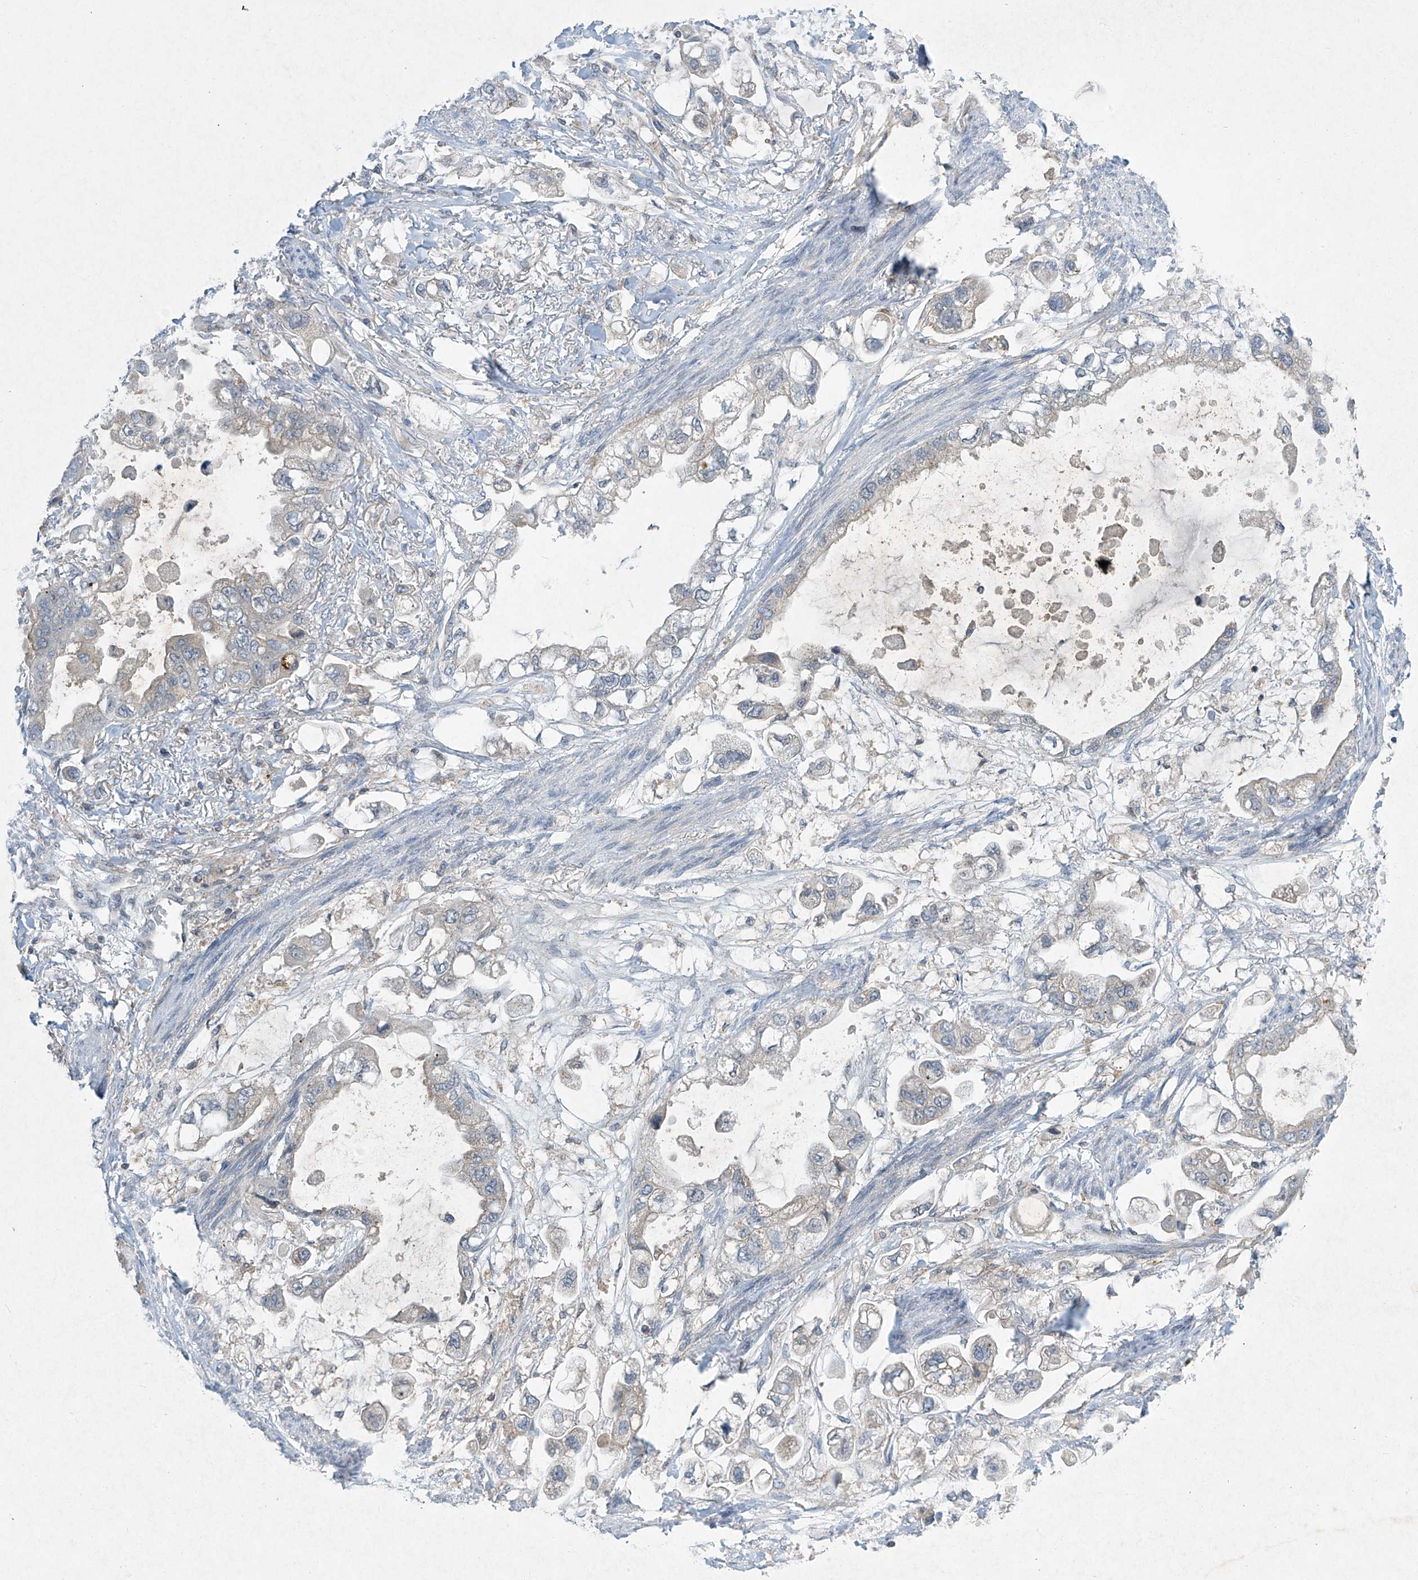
{"staining": {"intensity": "negative", "quantity": "none", "location": "none"}, "tissue": "stomach cancer", "cell_type": "Tumor cells", "image_type": "cancer", "snomed": [{"axis": "morphology", "description": "Adenocarcinoma, NOS"}, {"axis": "topography", "description": "Stomach"}], "caption": "High magnification brightfield microscopy of stomach cancer (adenocarcinoma) stained with DAB (brown) and counterstained with hematoxylin (blue): tumor cells show no significant staining.", "gene": "PARVG", "patient": {"sex": "male", "age": 62}}